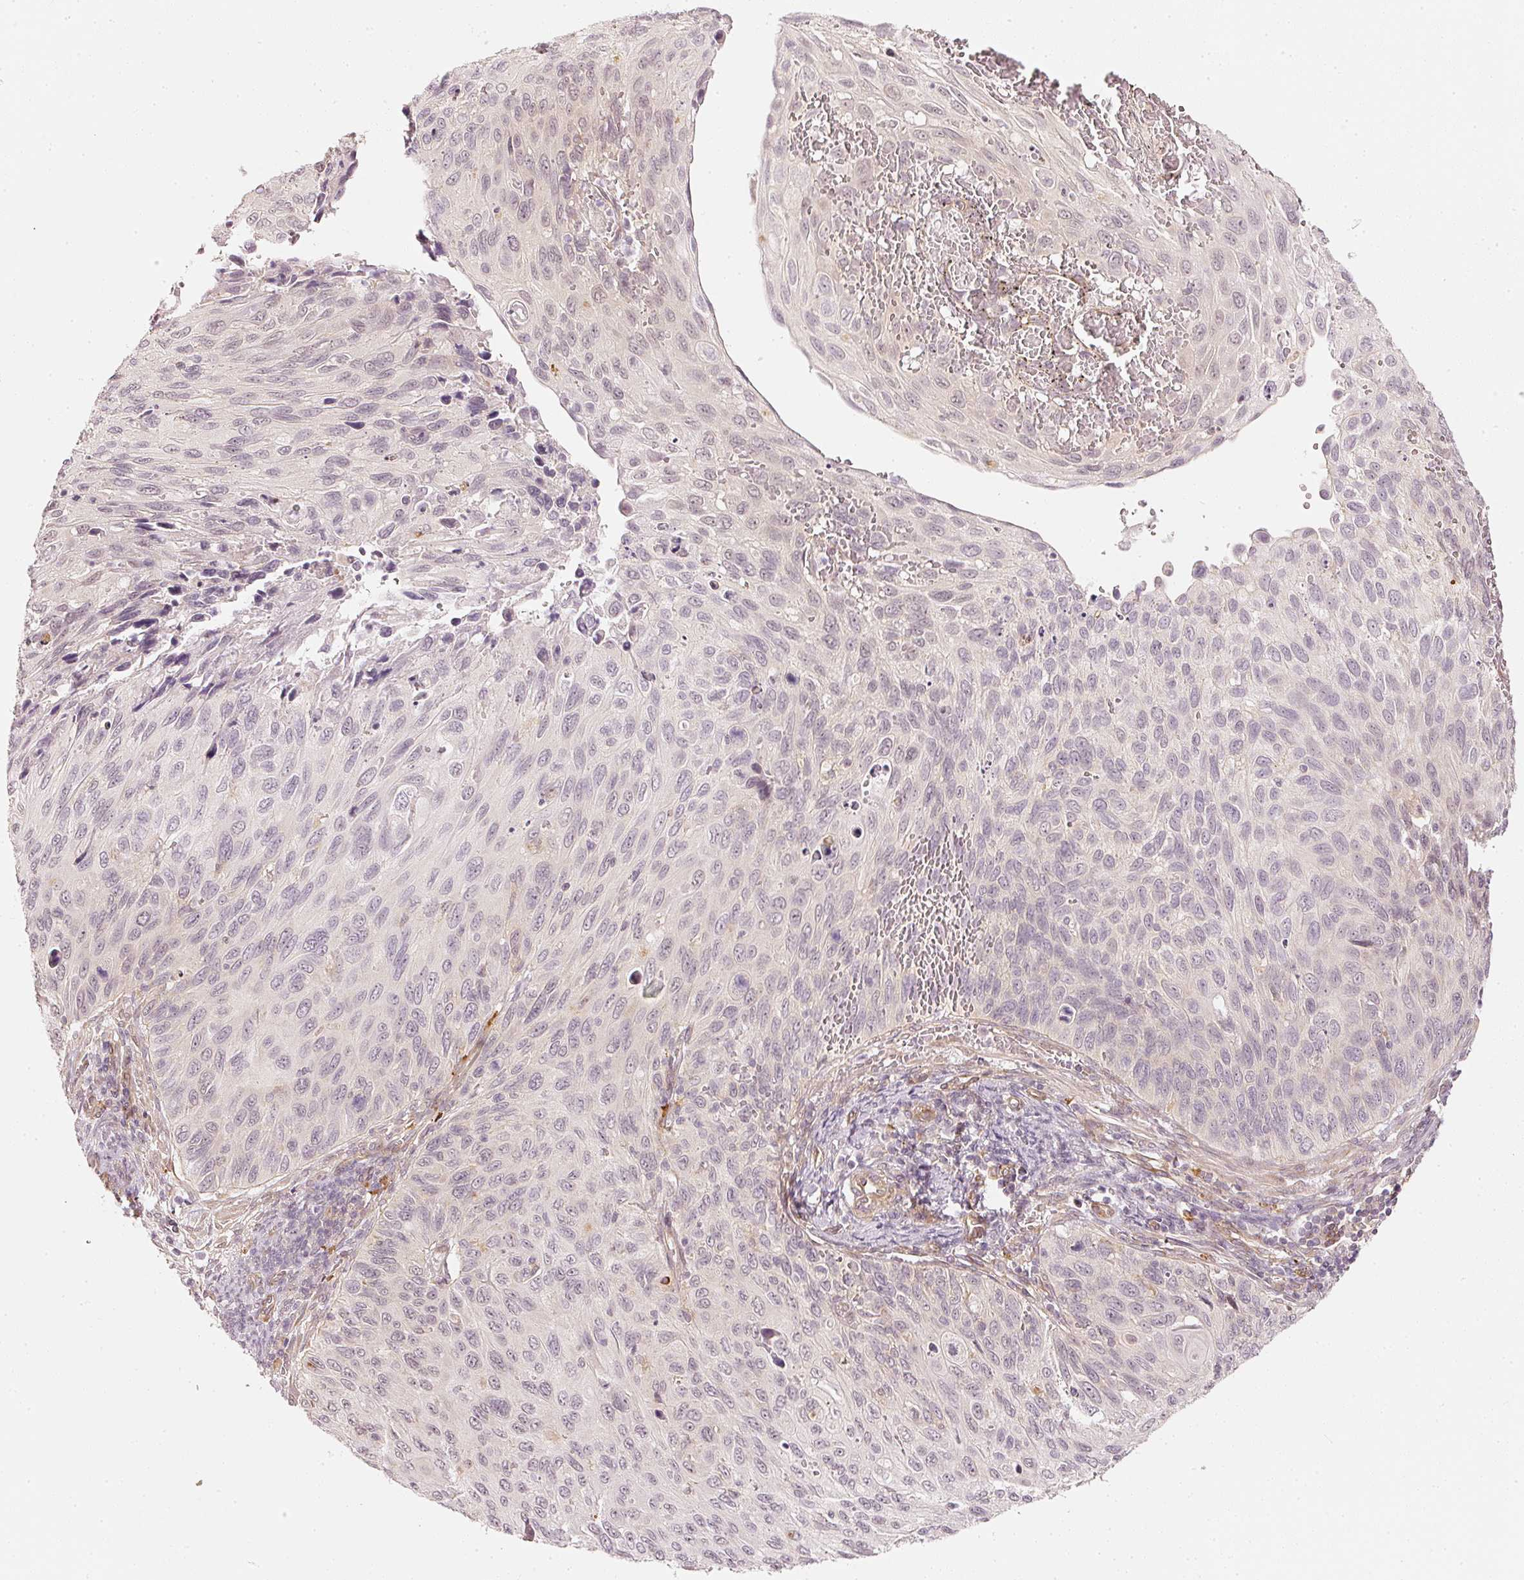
{"staining": {"intensity": "negative", "quantity": "none", "location": "none"}, "tissue": "cervical cancer", "cell_type": "Tumor cells", "image_type": "cancer", "snomed": [{"axis": "morphology", "description": "Squamous cell carcinoma, NOS"}, {"axis": "topography", "description": "Cervix"}], "caption": "Tumor cells show no significant protein staining in cervical cancer.", "gene": "DRD2", "patient": {"sex": "female", "age": 70}}